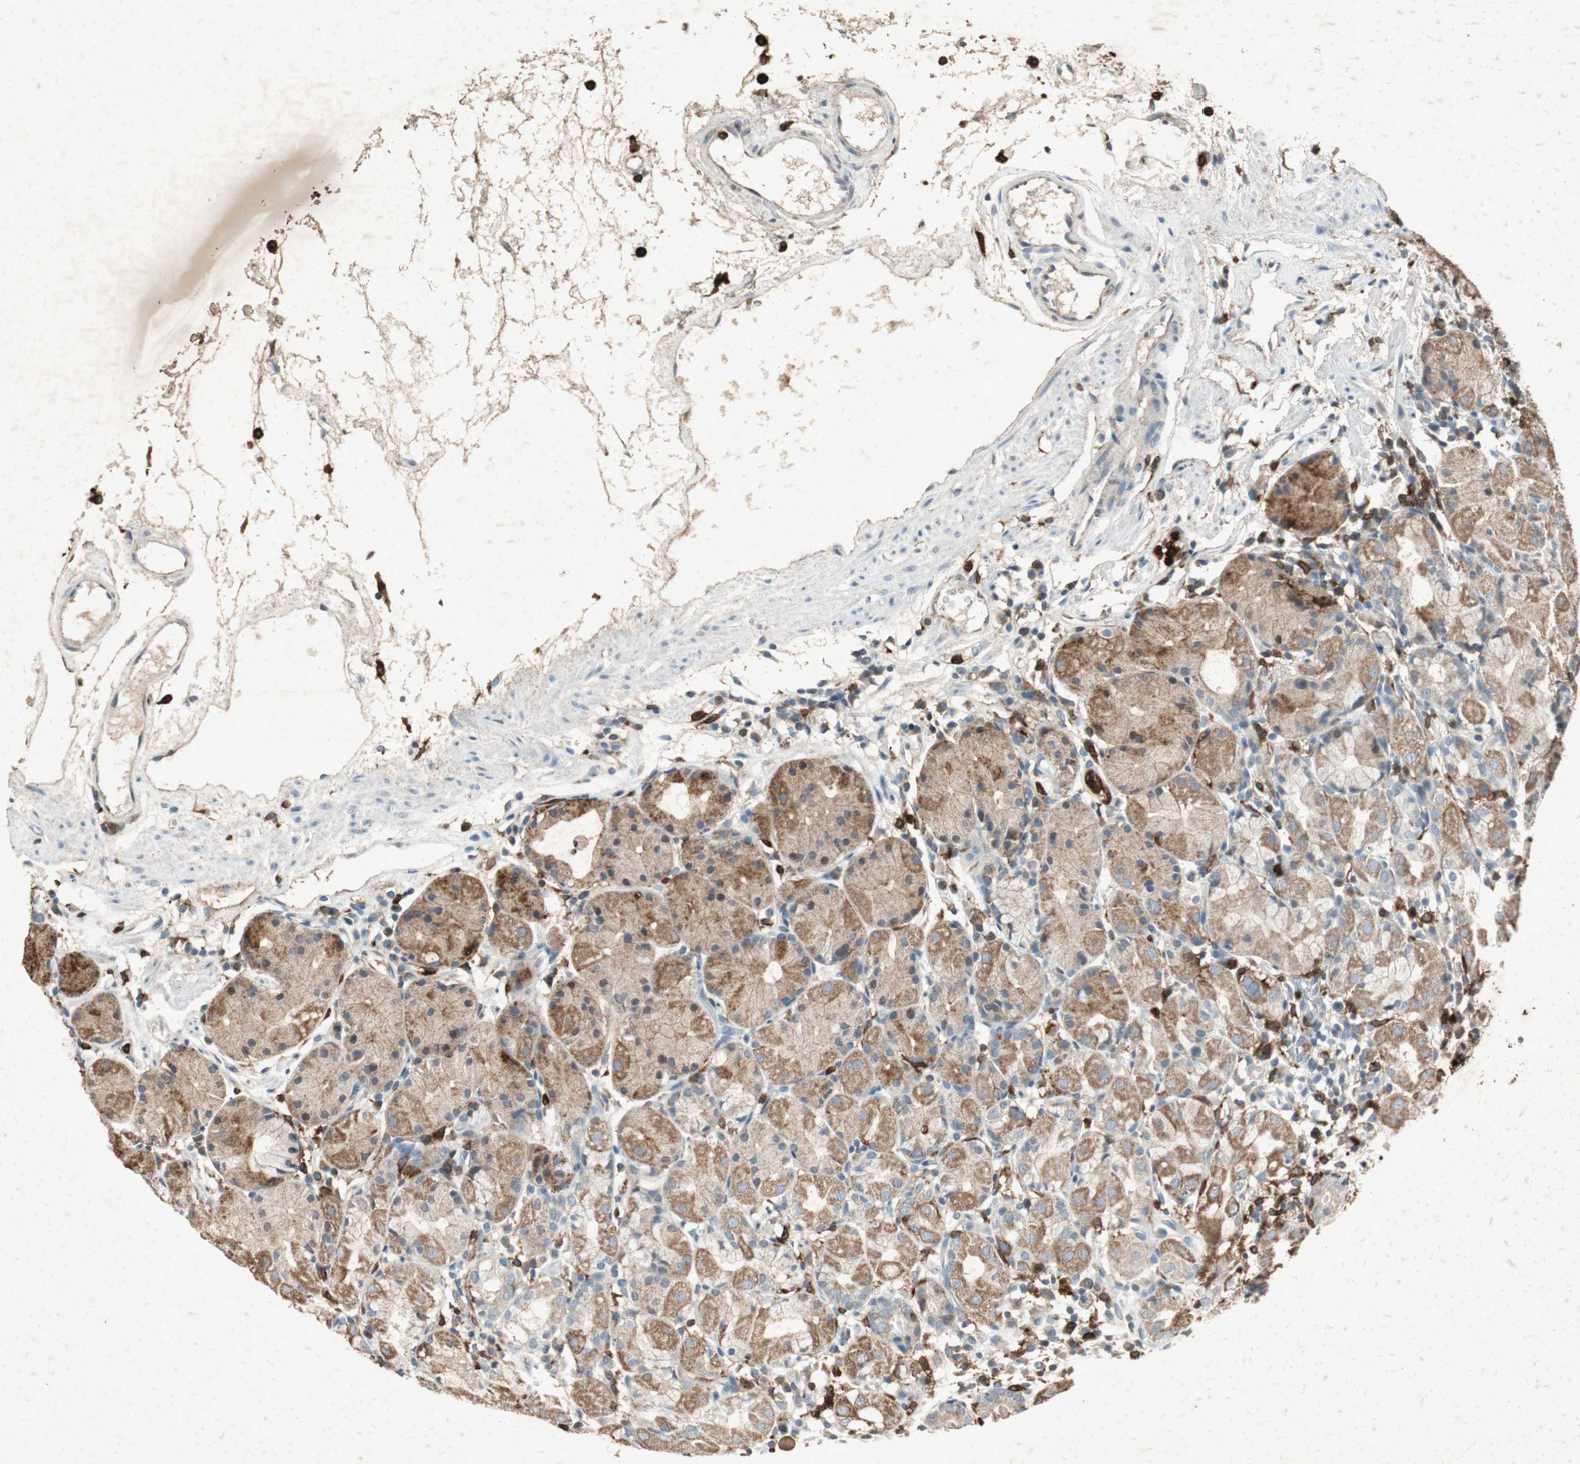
{"staining": {"intensity": "moderate", "quantity": "<25%", "location": "cytoplasmic/membranous"}, "tissue": "stomach", "cell_type": "Glandular cells", "image_type": "normal", "snomed": [{"axis": "morphology", "description": "Normal tissue, NOS"}, {"axis": "topography", "description": "Stomach"}, {"axis": "topography", "description": "Stomach, lower"}], "caption": "A photomicrograph of human stomach stained for a protein exhibits moderate cytoplasmic/membranous brown staining in glandular cells.", "gene": "TYROBP", "patient": {"sex": "female", "age": 75}}